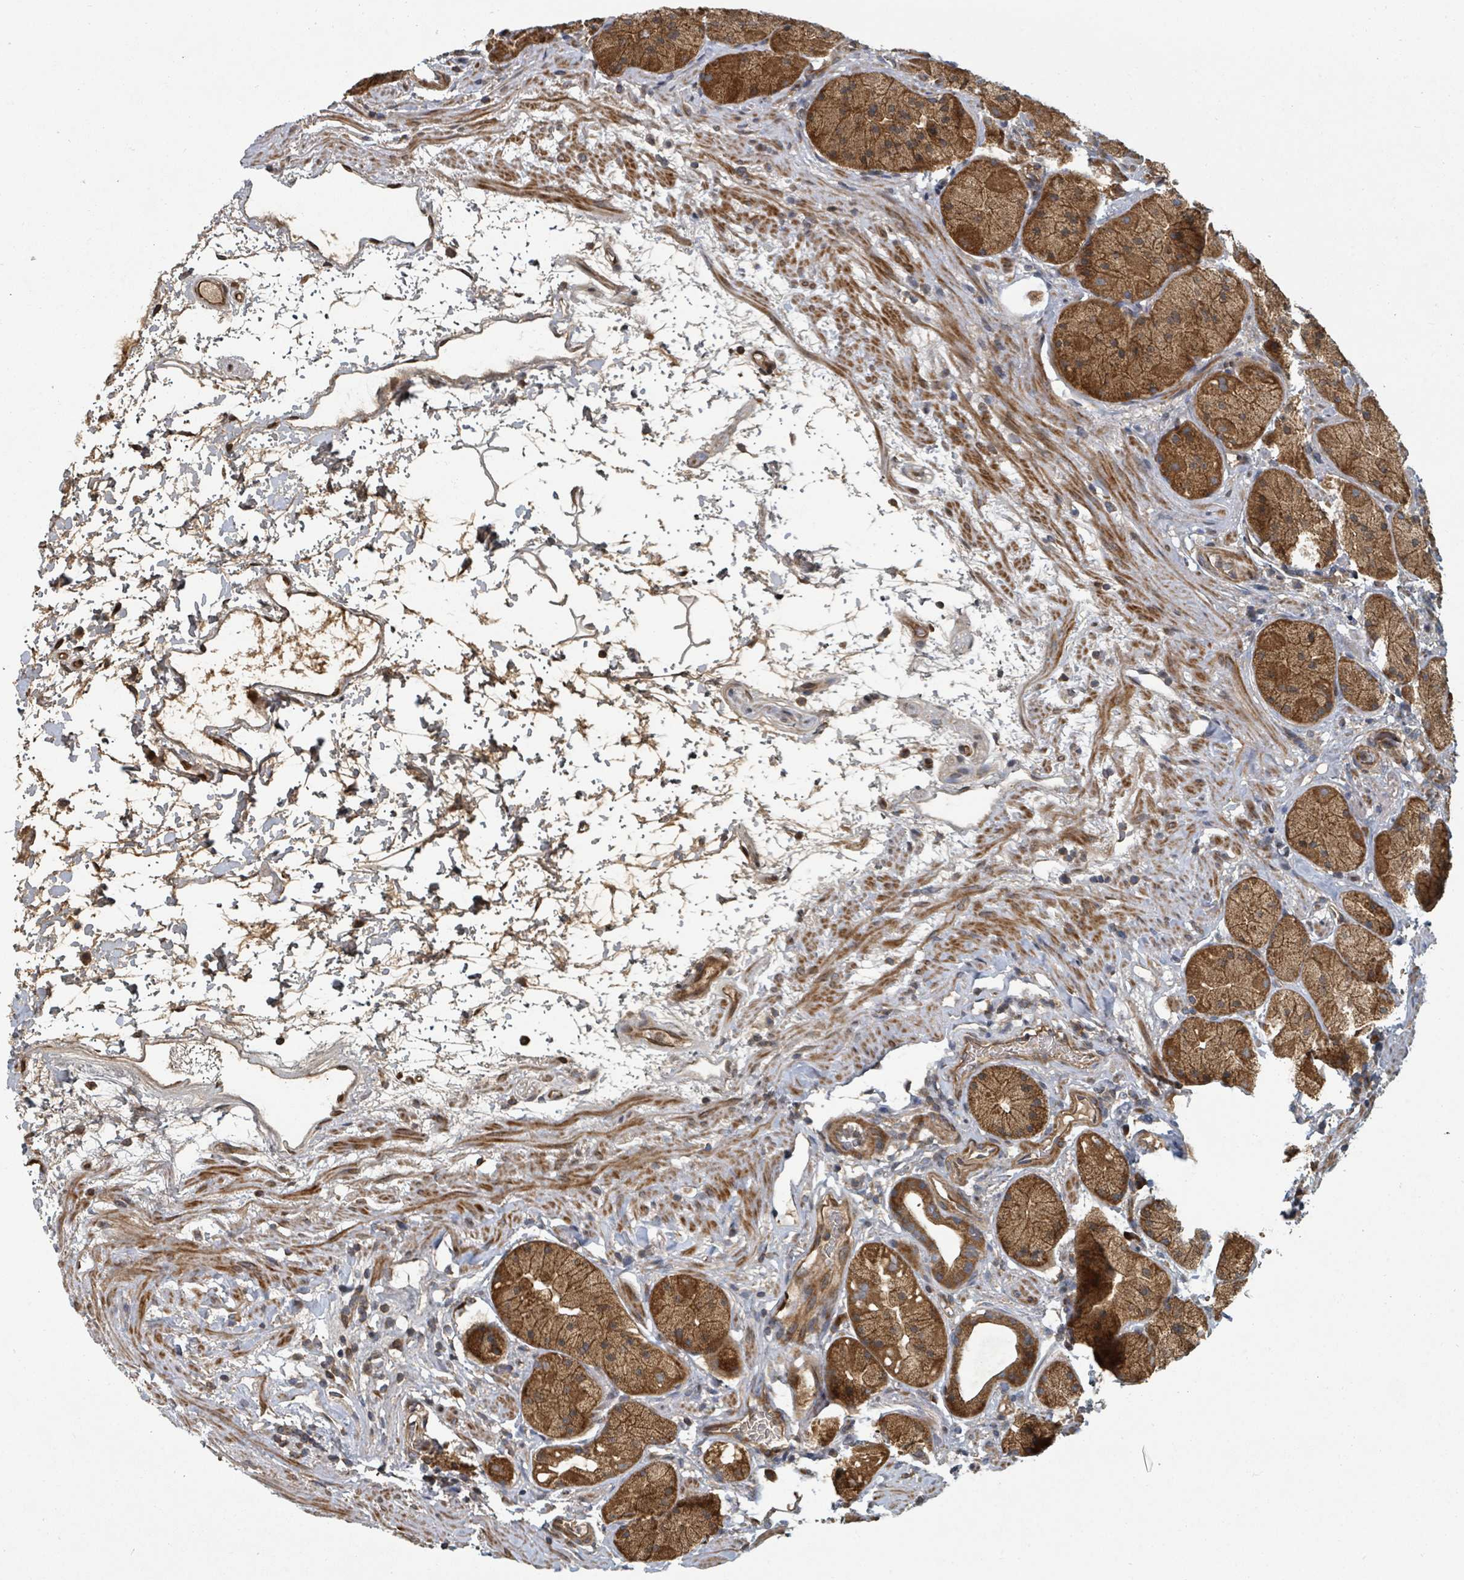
{"staining": {"intensity": "strong", "quantity": ">75%", "location": "cytoplasmic/membranous"}, "tissue": "stomach", "cell_type": "Glandular cells", "image_type": "normal", "snomed": [{"axis": "morphology", "description": "Normal tissue, NOS"}, {"axis": "topography", "description": "Stomach"}], "caption": "Brown immunohistochemical staining in benign human stomach demonstrates strong cytoplasmic/membranous positivity in approximately >75% of glandular cells.", "gene": "DPM1", "patient": {"sex": "male", "age": 57}}